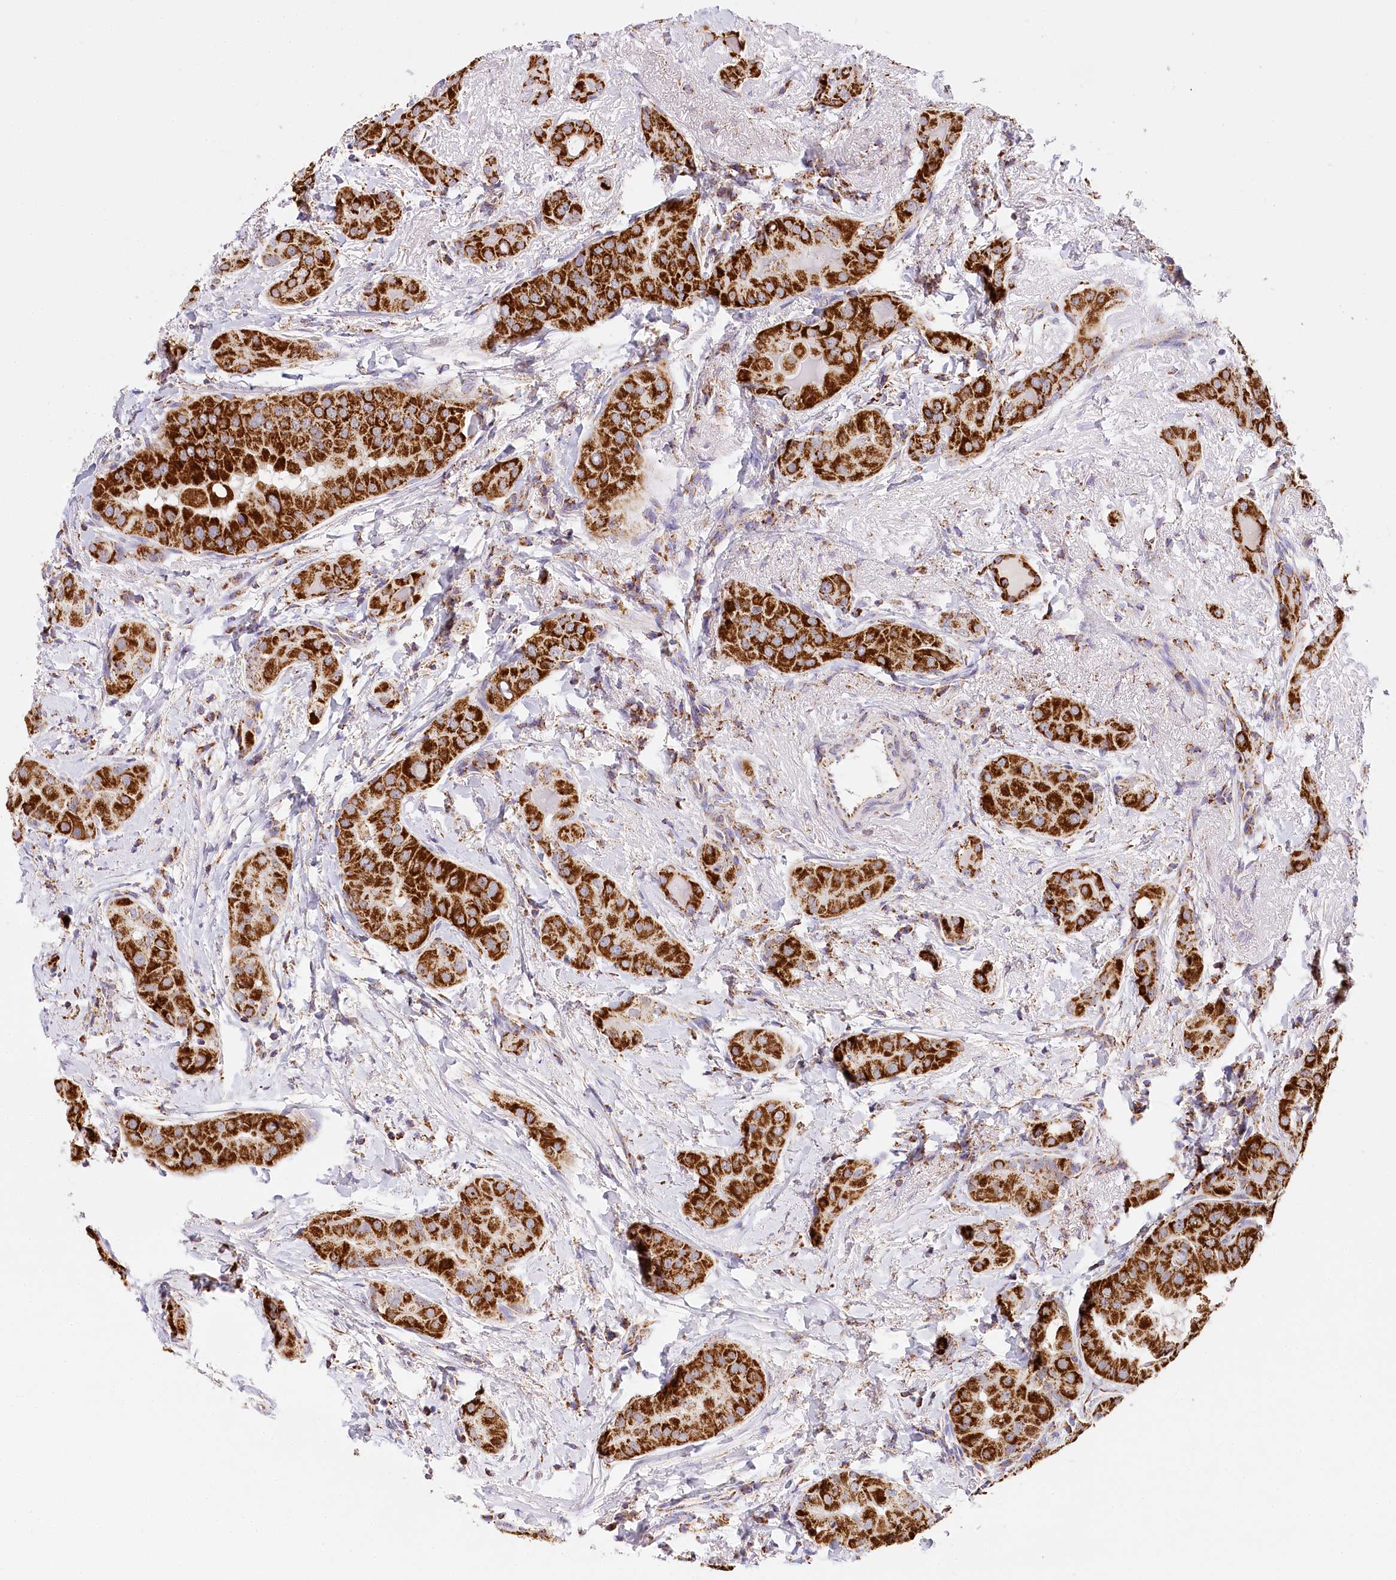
{"staining": {"intensity": "strong", "quantity": ">75%", "location": "cytoplasmic/membranous"}, "tissue": "thyroid cancer", "cell_type": "Tumor cells", "image_type": "cancer", "snomed": [{"axis": "morphology", "description": "Papillary adenocarcinoma, NOS"}, {"axis": "topography", "description": "Thyroid gland"}], "caption": "Thyroid papillary adenocarcinoma stained with immunohistochemistry (IHC) exhibits strong cytoplasmic/membranous expression in approximately >75% of tumor cells.", "gene": "LSS", "patient": {"sex": "male", "age": 33}}